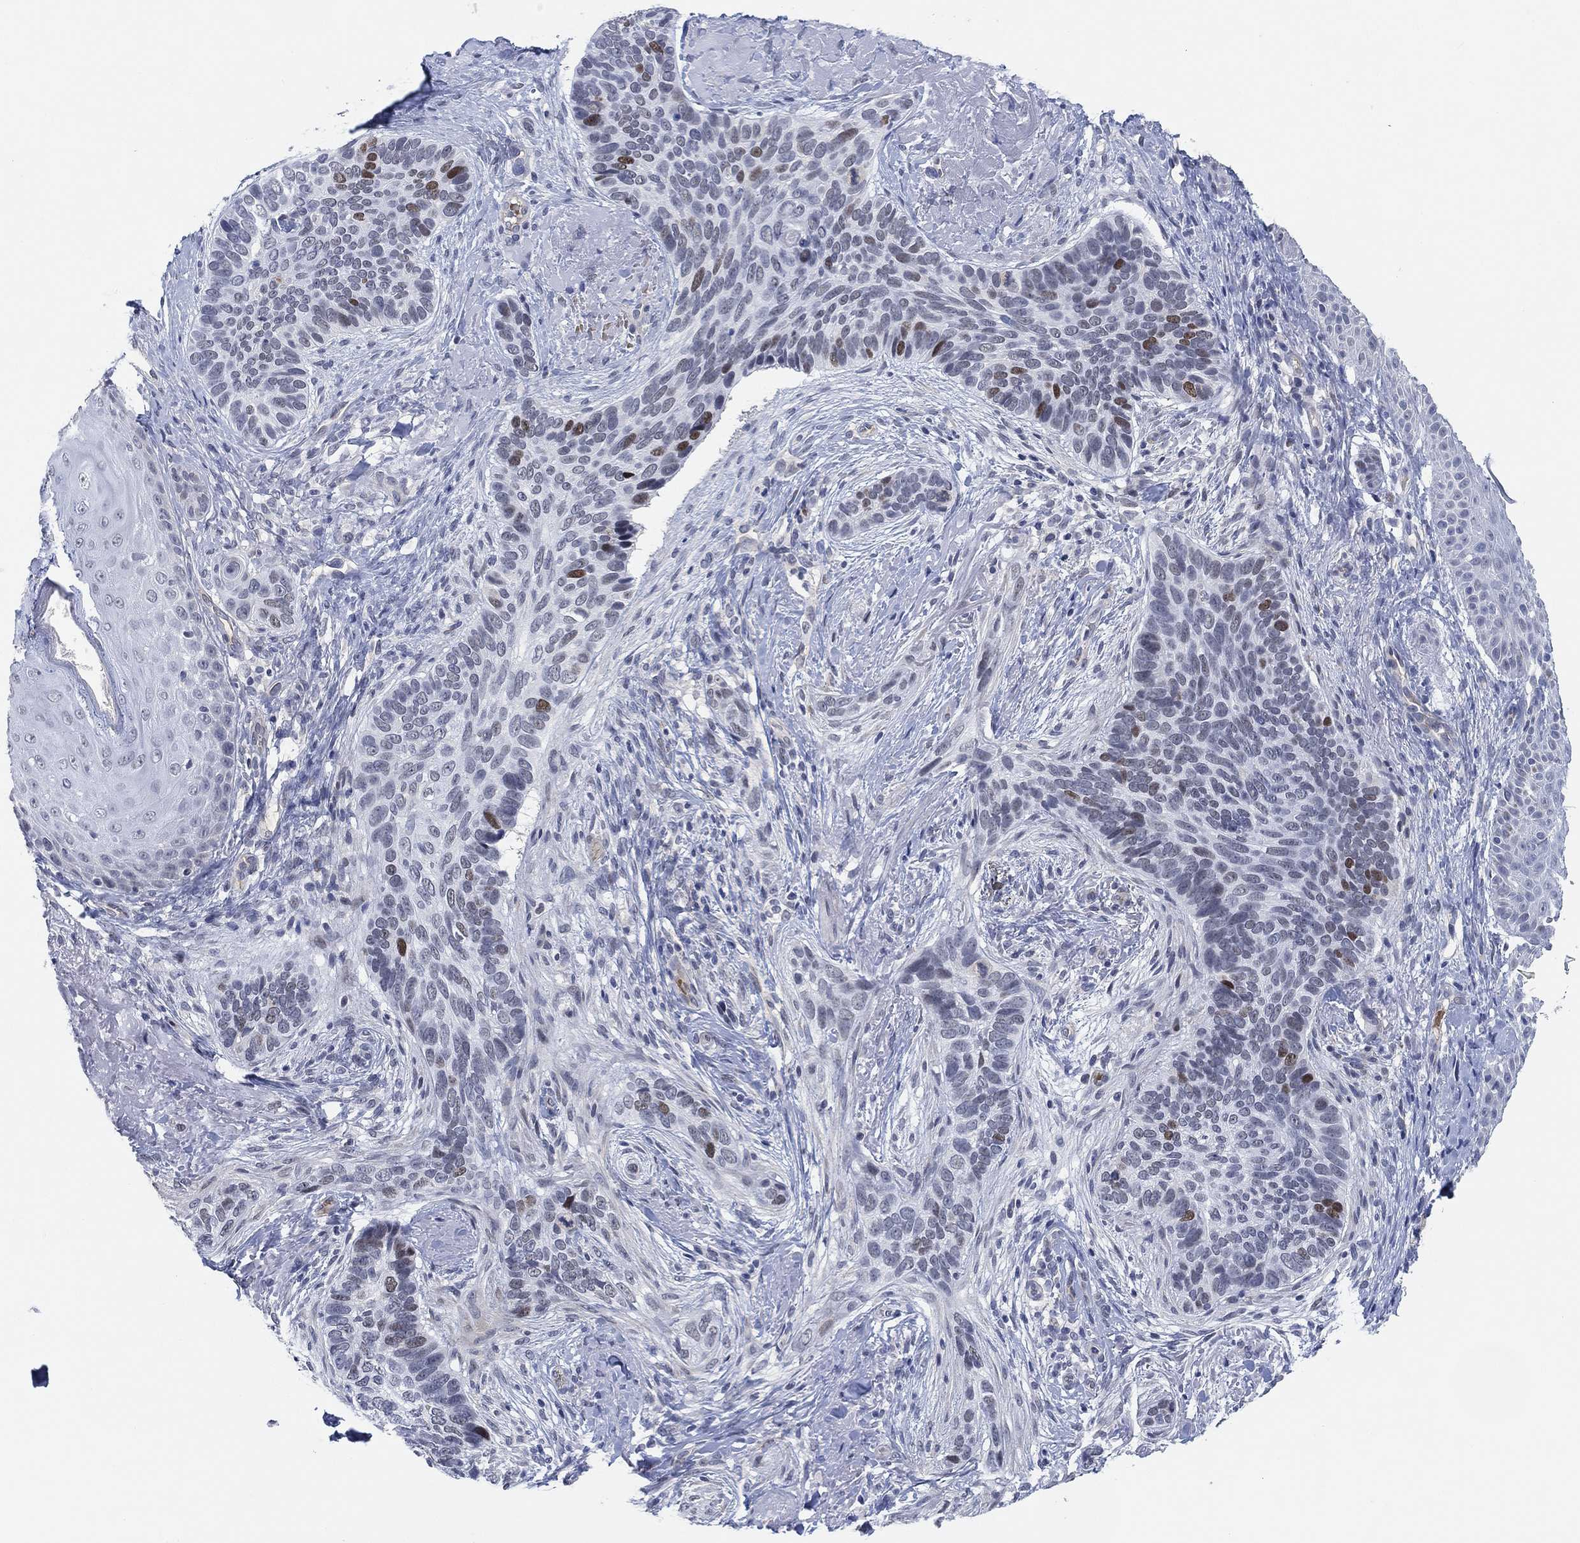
{"staining": {"intensity": "strong", "quantity": "<25%", "location": "nuclear"}, "tissue": "skin cancer", "cell_type": "Tumor cells", "image_type": "cancer", "snomed": [{"axis": "morphology", "description": "Basal cell carcinoma"}, {"axis": "topography", "description": "Skin"}], "caption": "Brown immunohistochemical staining in skin basal cell carcinoma displays strong nuclear staining in about <25% of tumor cells.", "gene": "PAX6", "patient": {"sex": "male", "age": 91}}